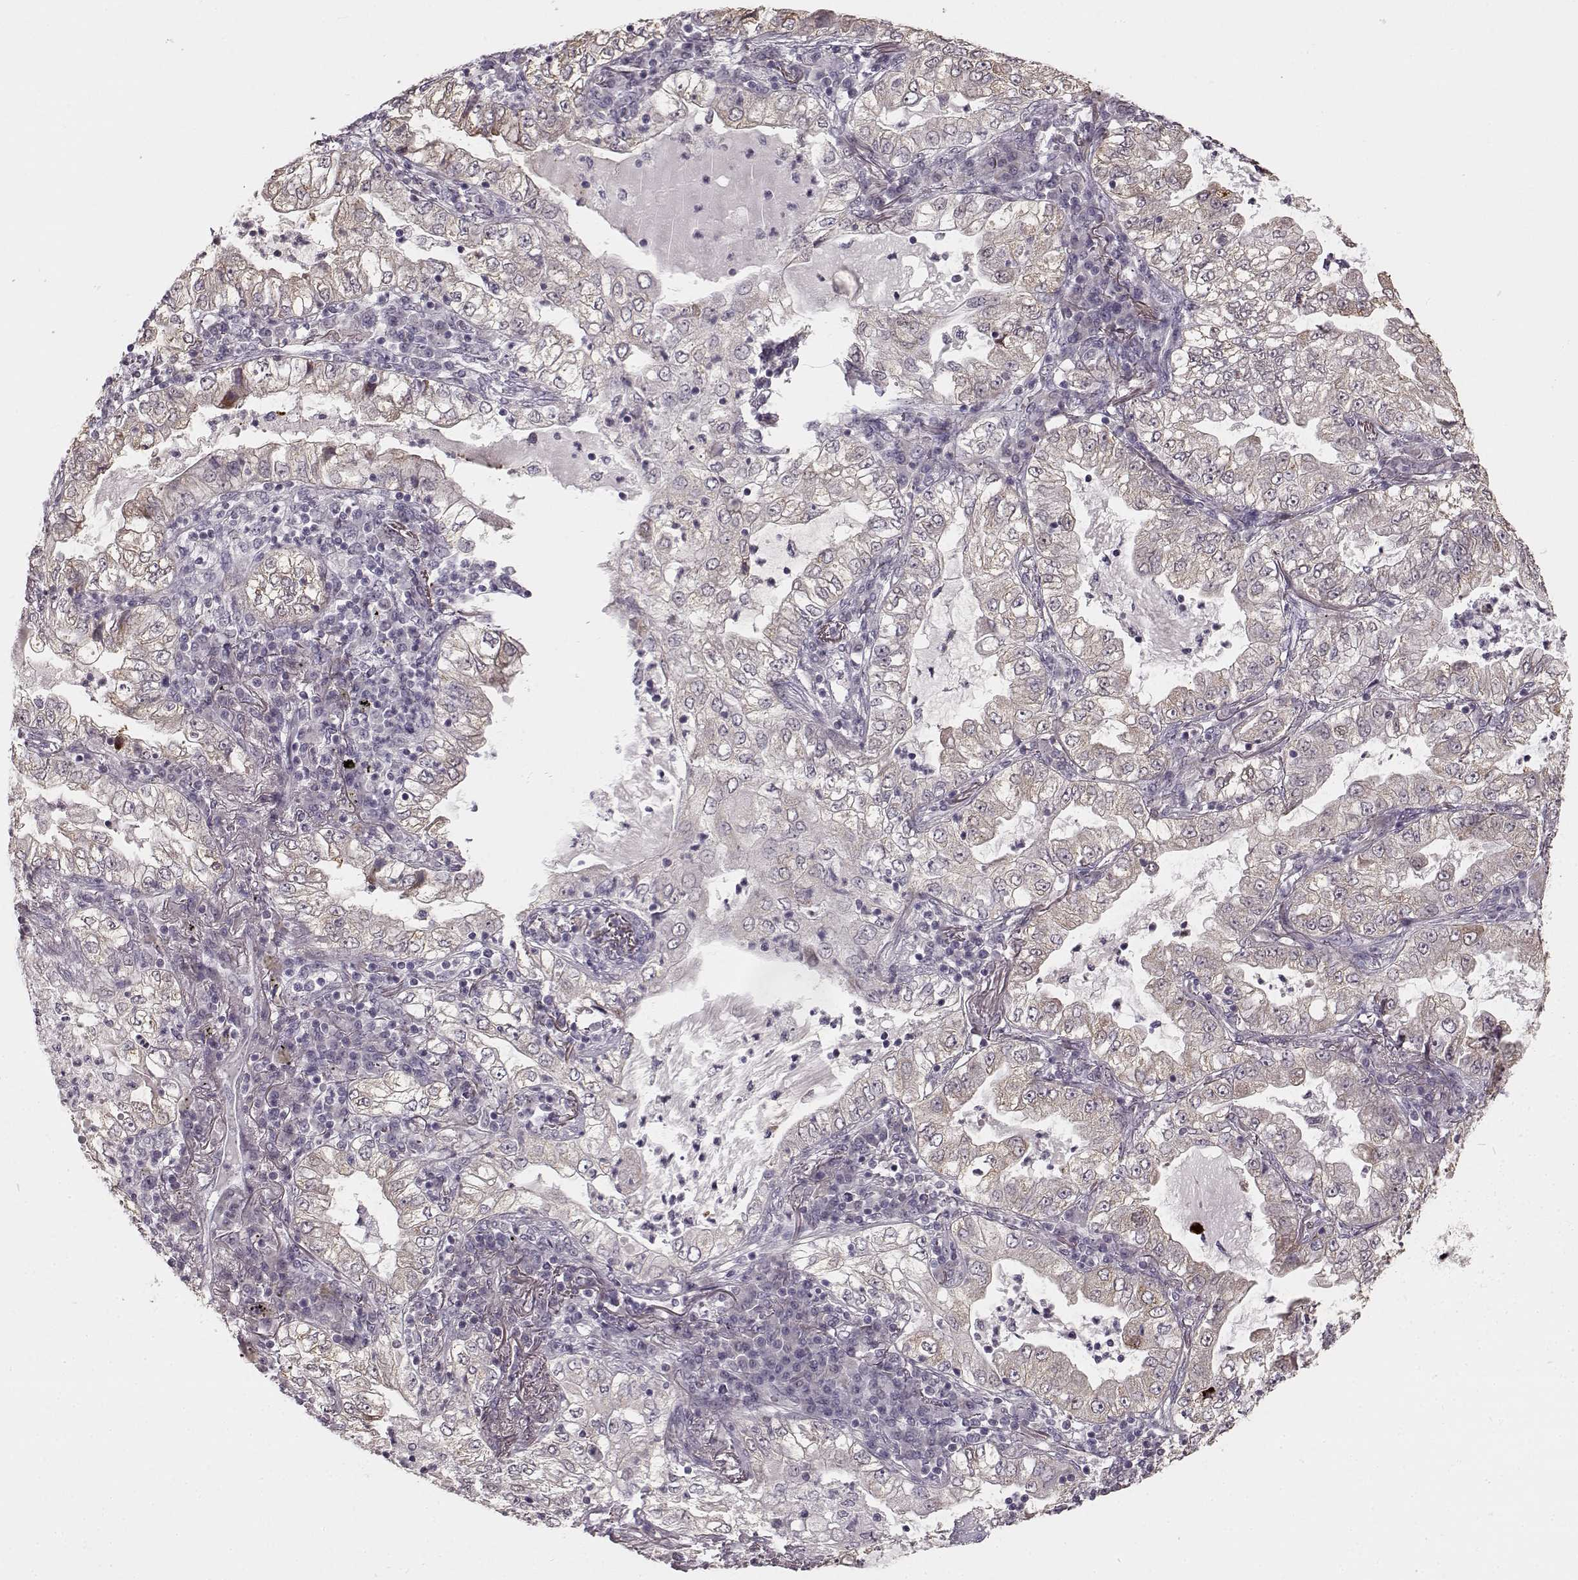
{"staining": {"intensity": "weak", "quantity": "25%-75%", "location": "cytoplasmic/membranous"}, "tissue": "lung cancer", "cell_type": "Tumor cells", "image_type": "cancer", "snomed": [{"axis": "morphology", "description": "Adenocarcinoma, NOS"}, {"axis": "topography", "description": "Lung"}], "caption": "IHC image of human adenocarcinoma (lung) stained for a protein (brown), which exhibits low levels of weak cytoplasmic/membranous expression in about 25%-75% of tumor cells.", "gene": "MAP6D1", "patient": {"sex": "female", "age": 73}}